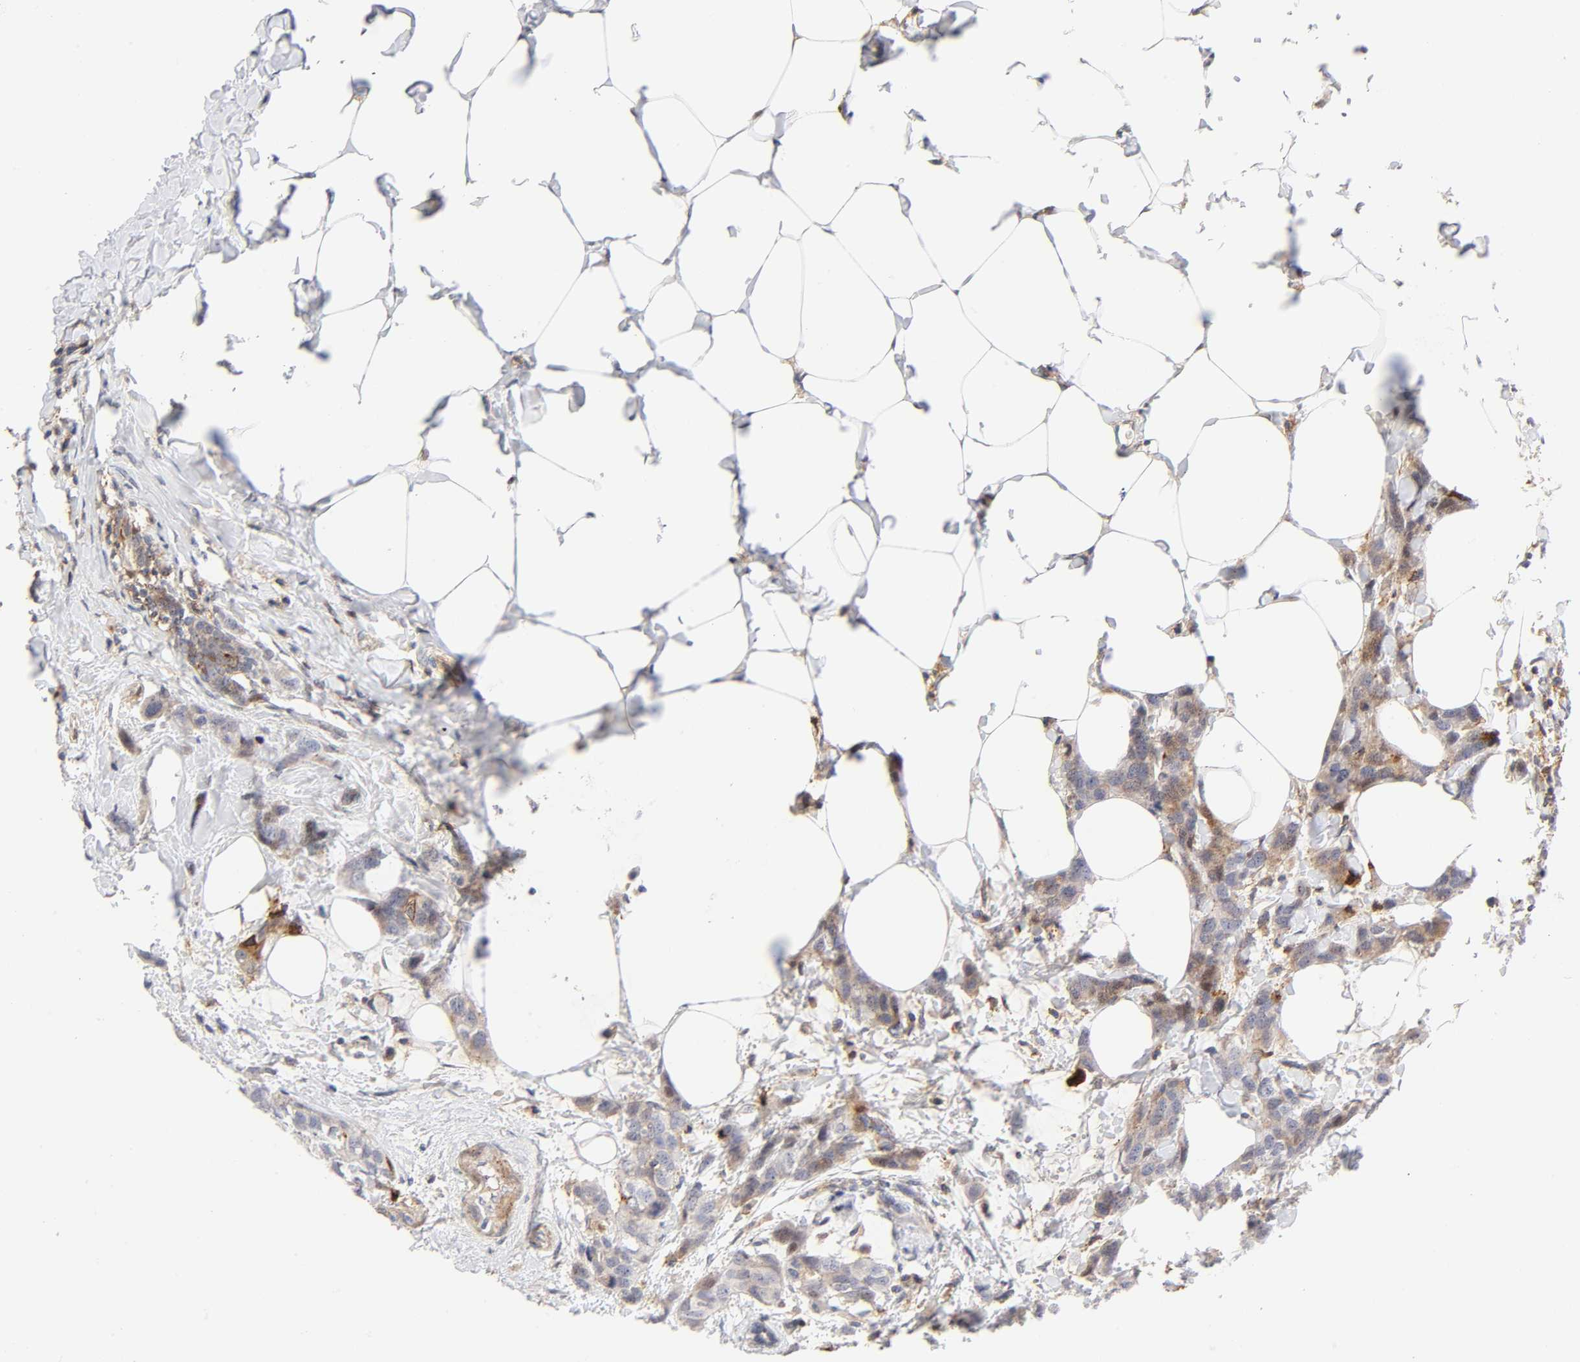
{"staining": {"intensity": "weak", "quantity": "25%-75%", "location": "cytoplasmic/membranous"}, "tissue": "breast cancer", "cell_type": "Tumor cells", "image_type": "cancer", "snomed": [{"axis": "morphology", "description": "Normal tissue, NOS"}, {"axis": "morphology", "description": "Duct carcinoma"}, {"axis": "topography", "description": "Breast"}], "caption": "IHC of infiltrating ductal carcinoma (breast) demonstrates low levels of weak cytoplasmic/membranous staining in about 25%-75% of tumor cells.", "gene": "ANXA7", "patient": {"sex": "female", "age": 50}}